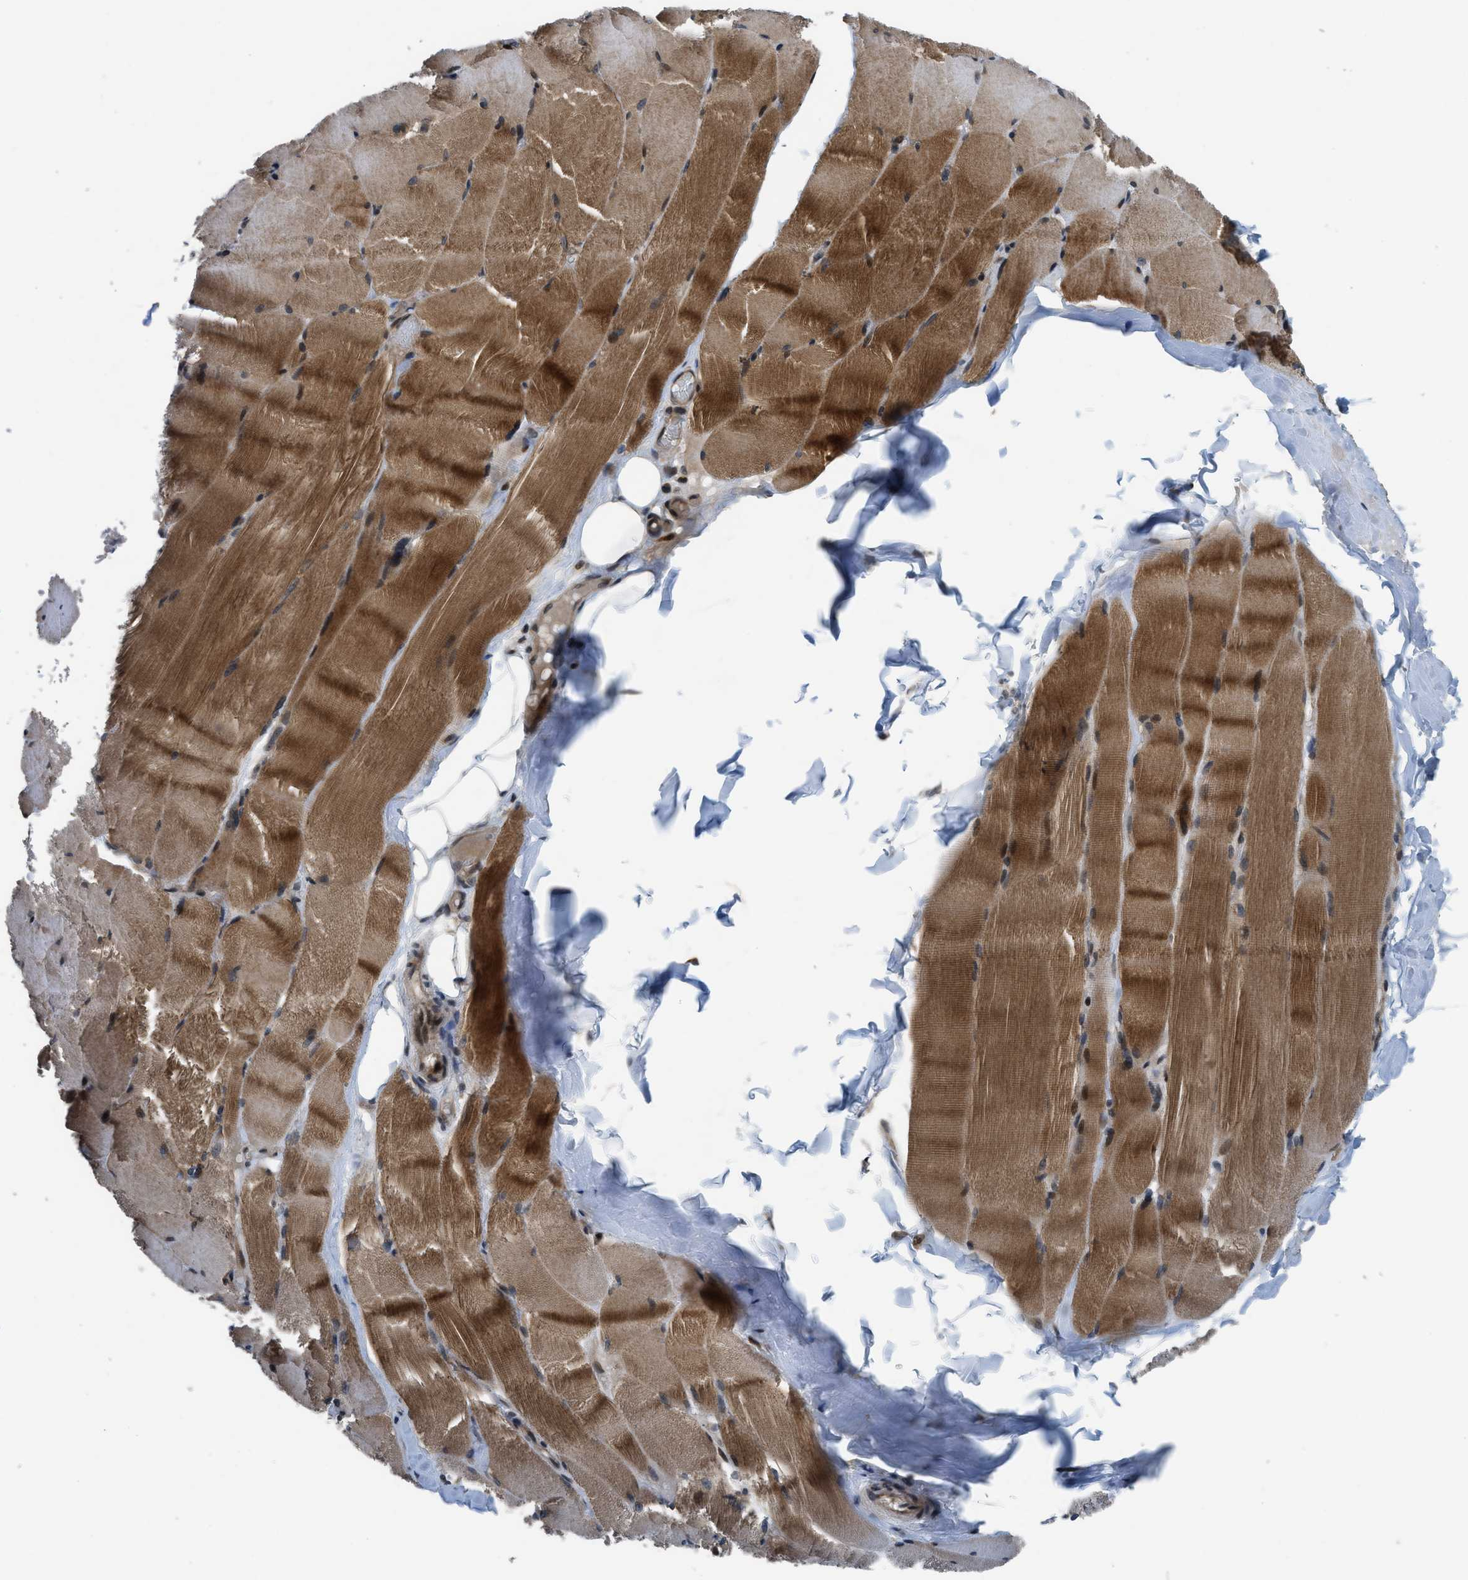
{"staining": {"intensity": "moderate", "quantity": ">75%", "location": "cytoplasmic/membranous,nuclear"}, "tissue": "skeletal muscle", "cell_type": "Myocytes", "image_type": "normal", "snomed": [{"axis": "morphology", "description": "Normal tissue, NOS"}, {"axis": "topography", "description": "Skin"}, {"axis": "topography", "description": "Skeletal muscle"}], "caption": "Benign skeletal muscle demonstrates moderate cytoplasmic/membranous,nuclear expression in about >75% of myocytes.", "gene": "SETD5", "patient": {"sex": "male", "age": 83}}